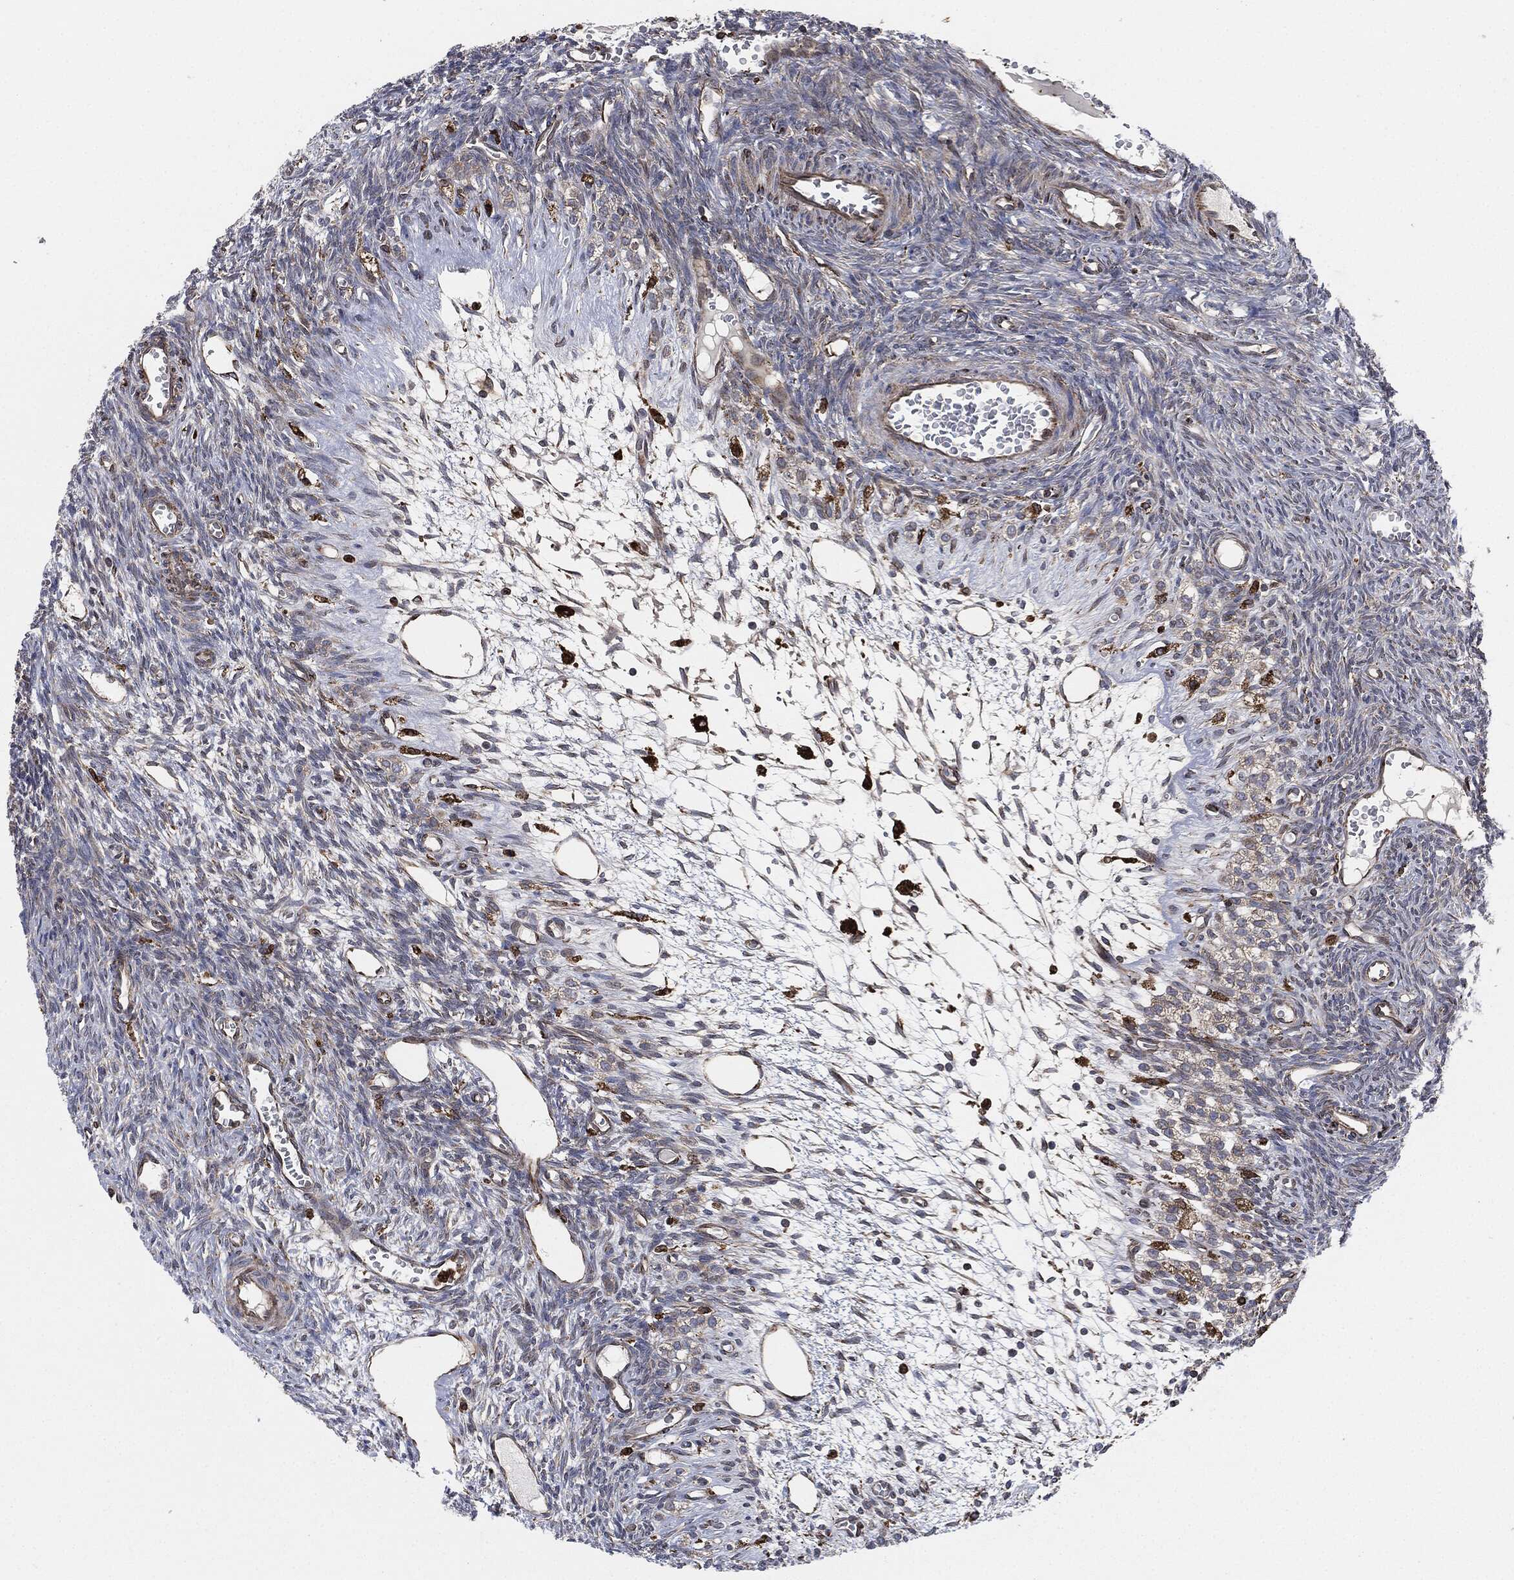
{"staining": {"intensity": "strong", "quantity": ">75%", "location": "cytoplasmic/membranous"}, "tissue": "ovary", "cell_type": "Follicle cells", "image_type": "normal", "snomed": [{"axis": "morphology", "description": "Normal tissue, NOS"}, {"axis": "topography", "description": "Ovary"}], "caption": "This image exhibits immunohistochemistry staining of normal ovary, with high strong cytoplasmic/membranous expression in approximately >75% of follicle cells.", "gene": "CALR", "patient": {"sex": "female", "age": 27}}